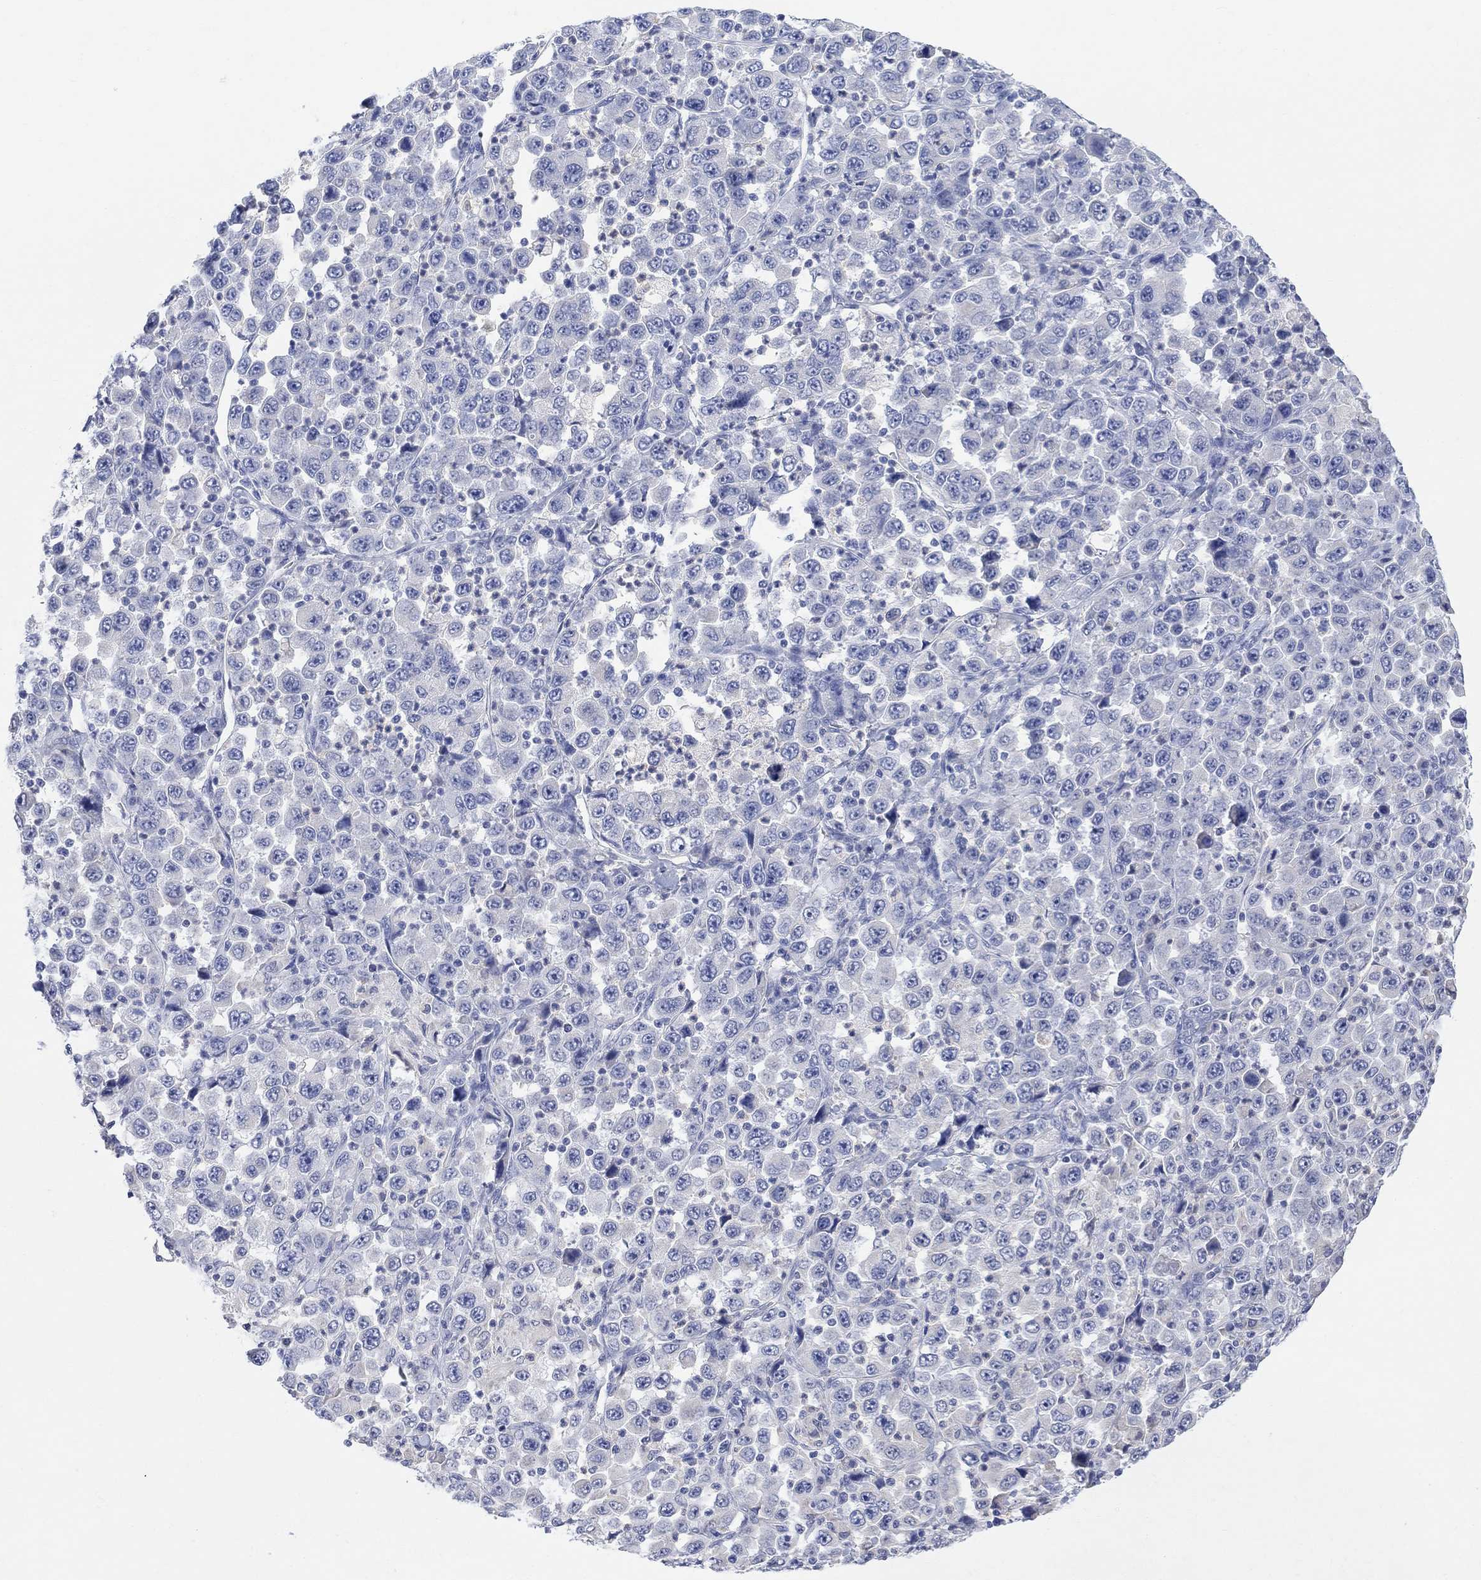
{"staining": {"intensity": "negative", "quantity": "none", "location": "none"}, "tissue": "stomach cancer", "cell_type": "Tumor cells", "image_type": "cancer", "snomed": [{"axis": "morphology", "description": "Normal tissue, NOS"}, {"axis": "morphology", "description": "Adenocarcinoma, NOS"}, {"axis": "topography", "description": "Stomach, upper"}, {"axis": "topography", "description": "Stomach"}], "caption": "An immunohistochemistry micrograph of stomach cancer is shown. There is no staining in tumor cells of stomach cancer.", "gene": "FBP2", "patient": {"sex": "male", "age": 59}}